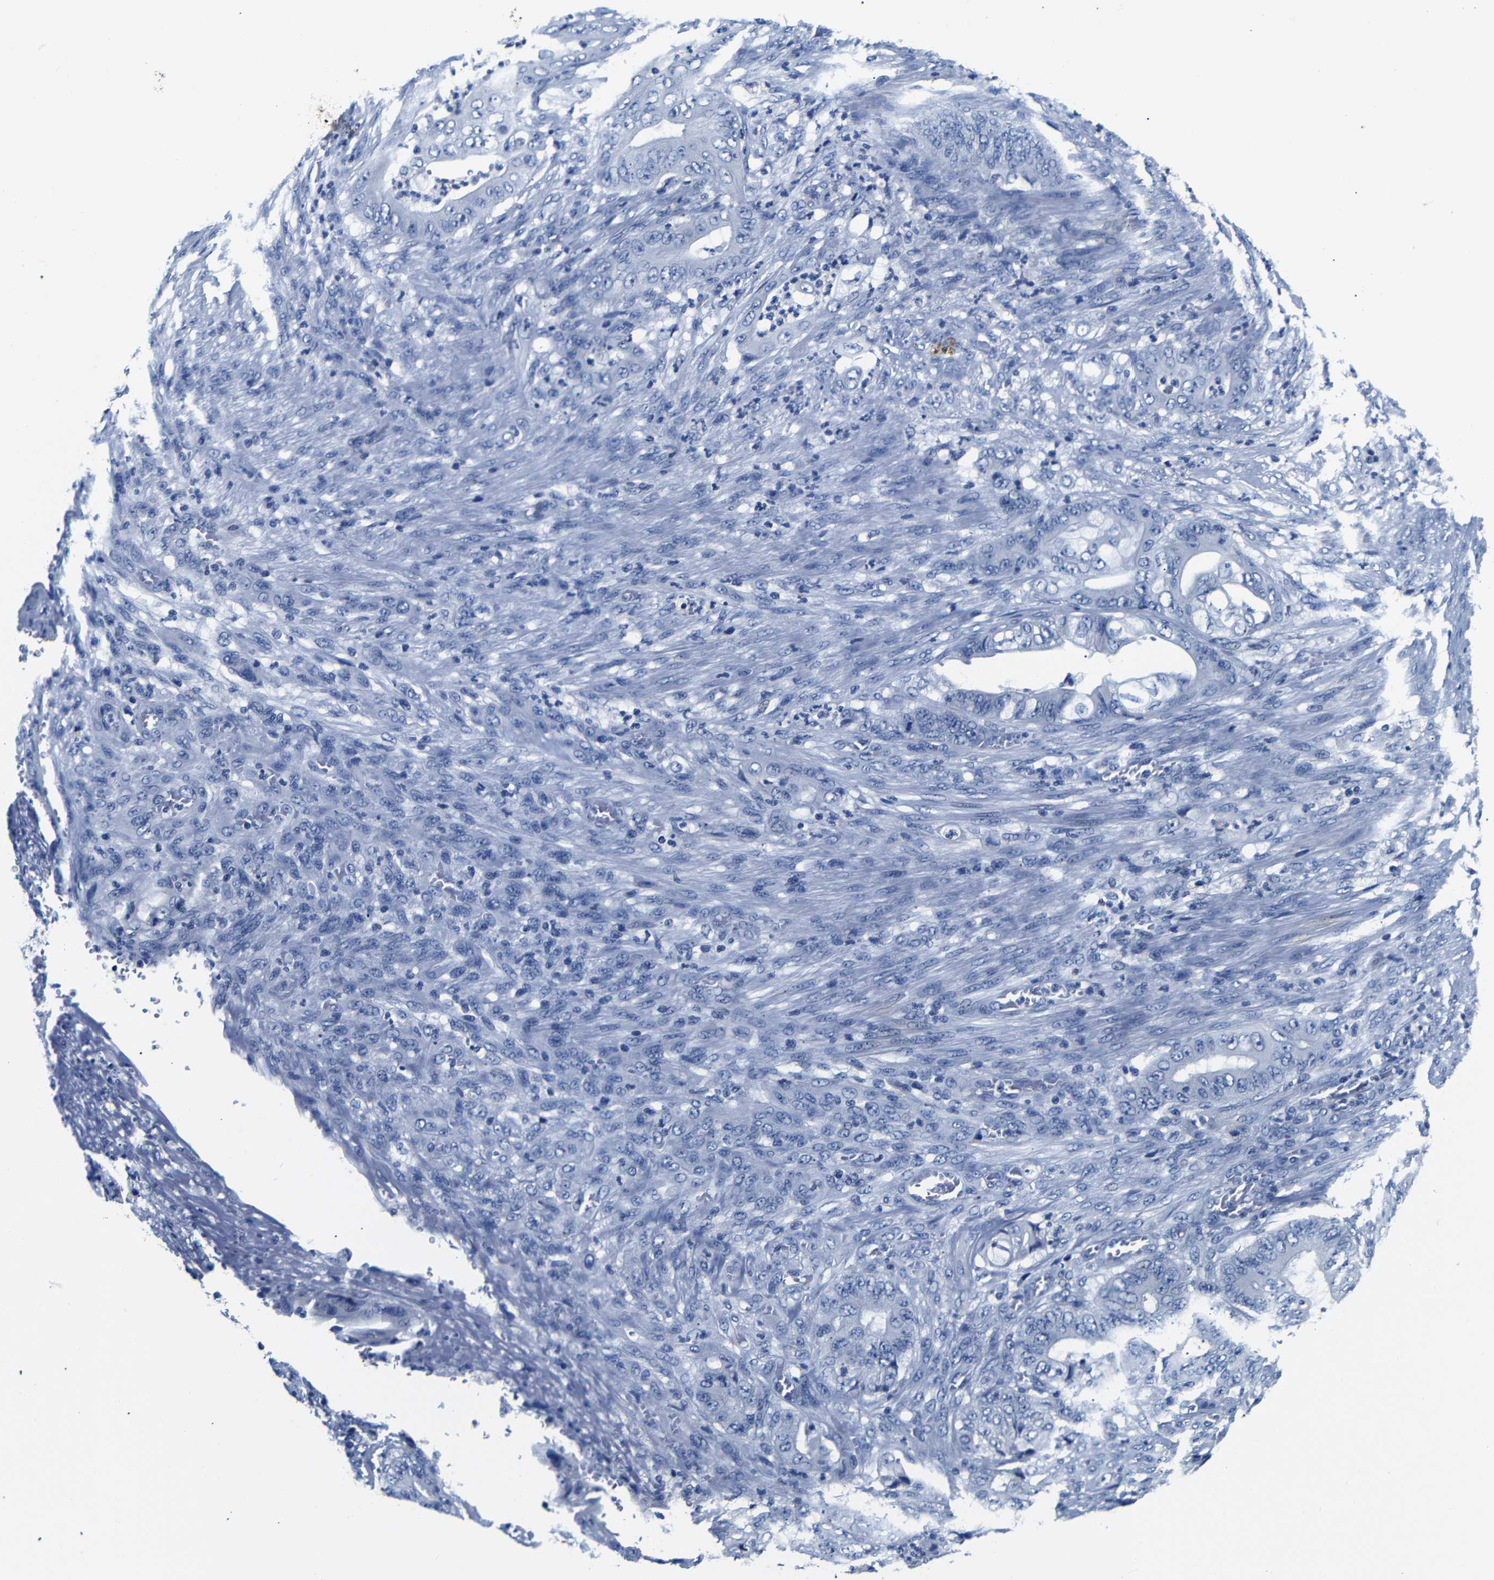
{"staining": {"intensity": "negative", "quantity": "none", "location": "none"}, "tissue": "stomach cancer", "cell_type": "Tumor cells", "image_type": "cancer", "snomed": [{"axis": "morphology", "description": "Adenocarcinoma, NOS"}, {"axis": "topography", "description": "Stomach"}], "caption": "The immunohistochemistry (IHC) micrograph has no significant positivity in tumor cells of stomach adenocarcinoma tissue.", "gene": "GAP43", "patient": {"sex": "female", "age": 73}}